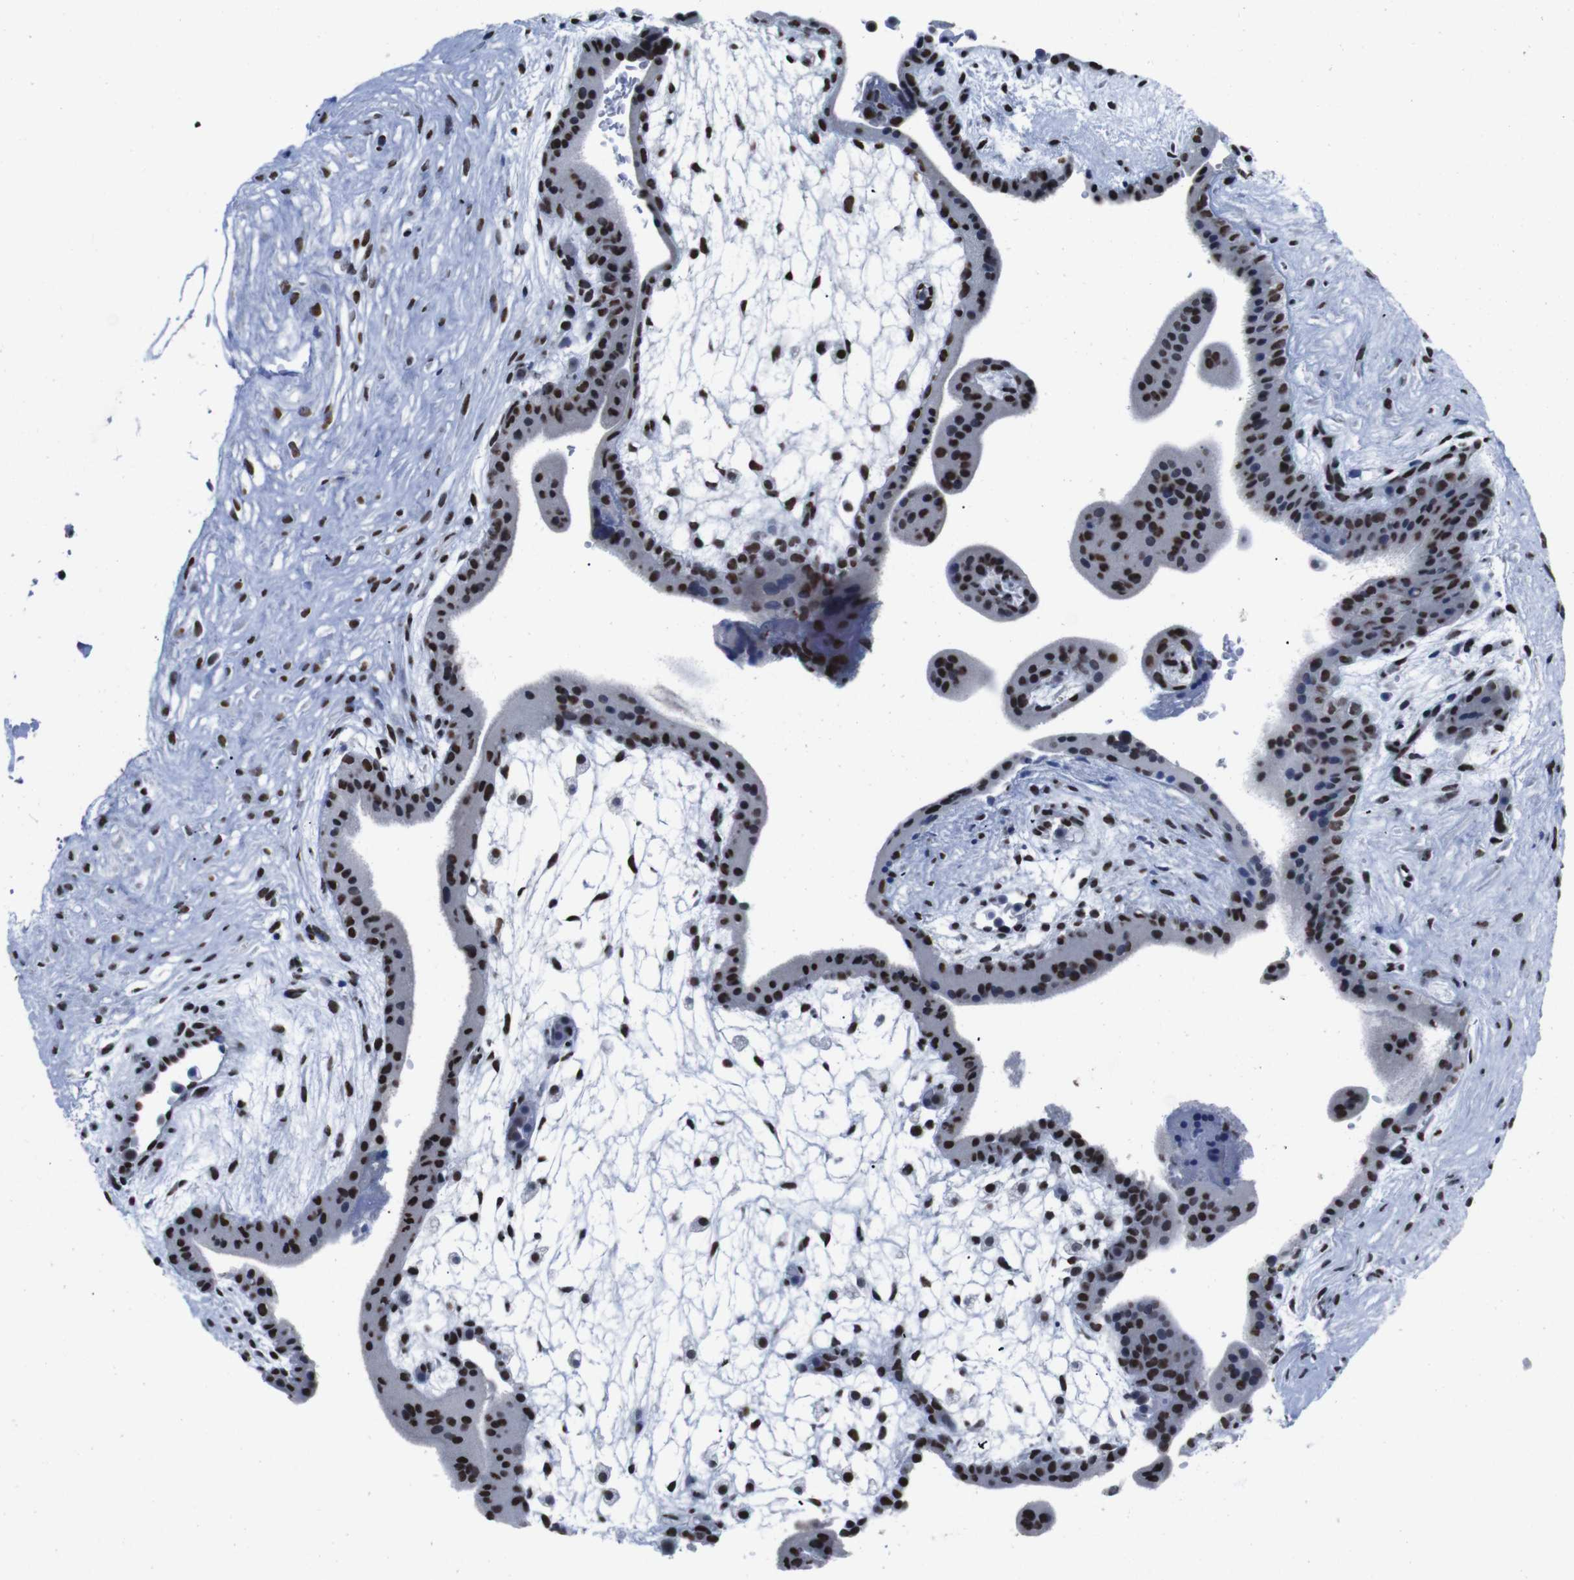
{"staining": {"intensity": "strong", "quantity": ">75%", "location": "nuclear"}, "tissue": "placenta", "cell_type": "Trophoblastic cells", "image_type": "normal", "snomed": [{"axis": "morphology", "description": "Normal tissue, NOS"}, {"axis": "topography", "description": "Placenta"}], "caption": "Trophoblastic cells reveal high levels of strong nuclear staining in approximately >75% of cells in normal placenta.", "gene": "PIP4P2", "patient": {"sex": "female", "age": 35}}